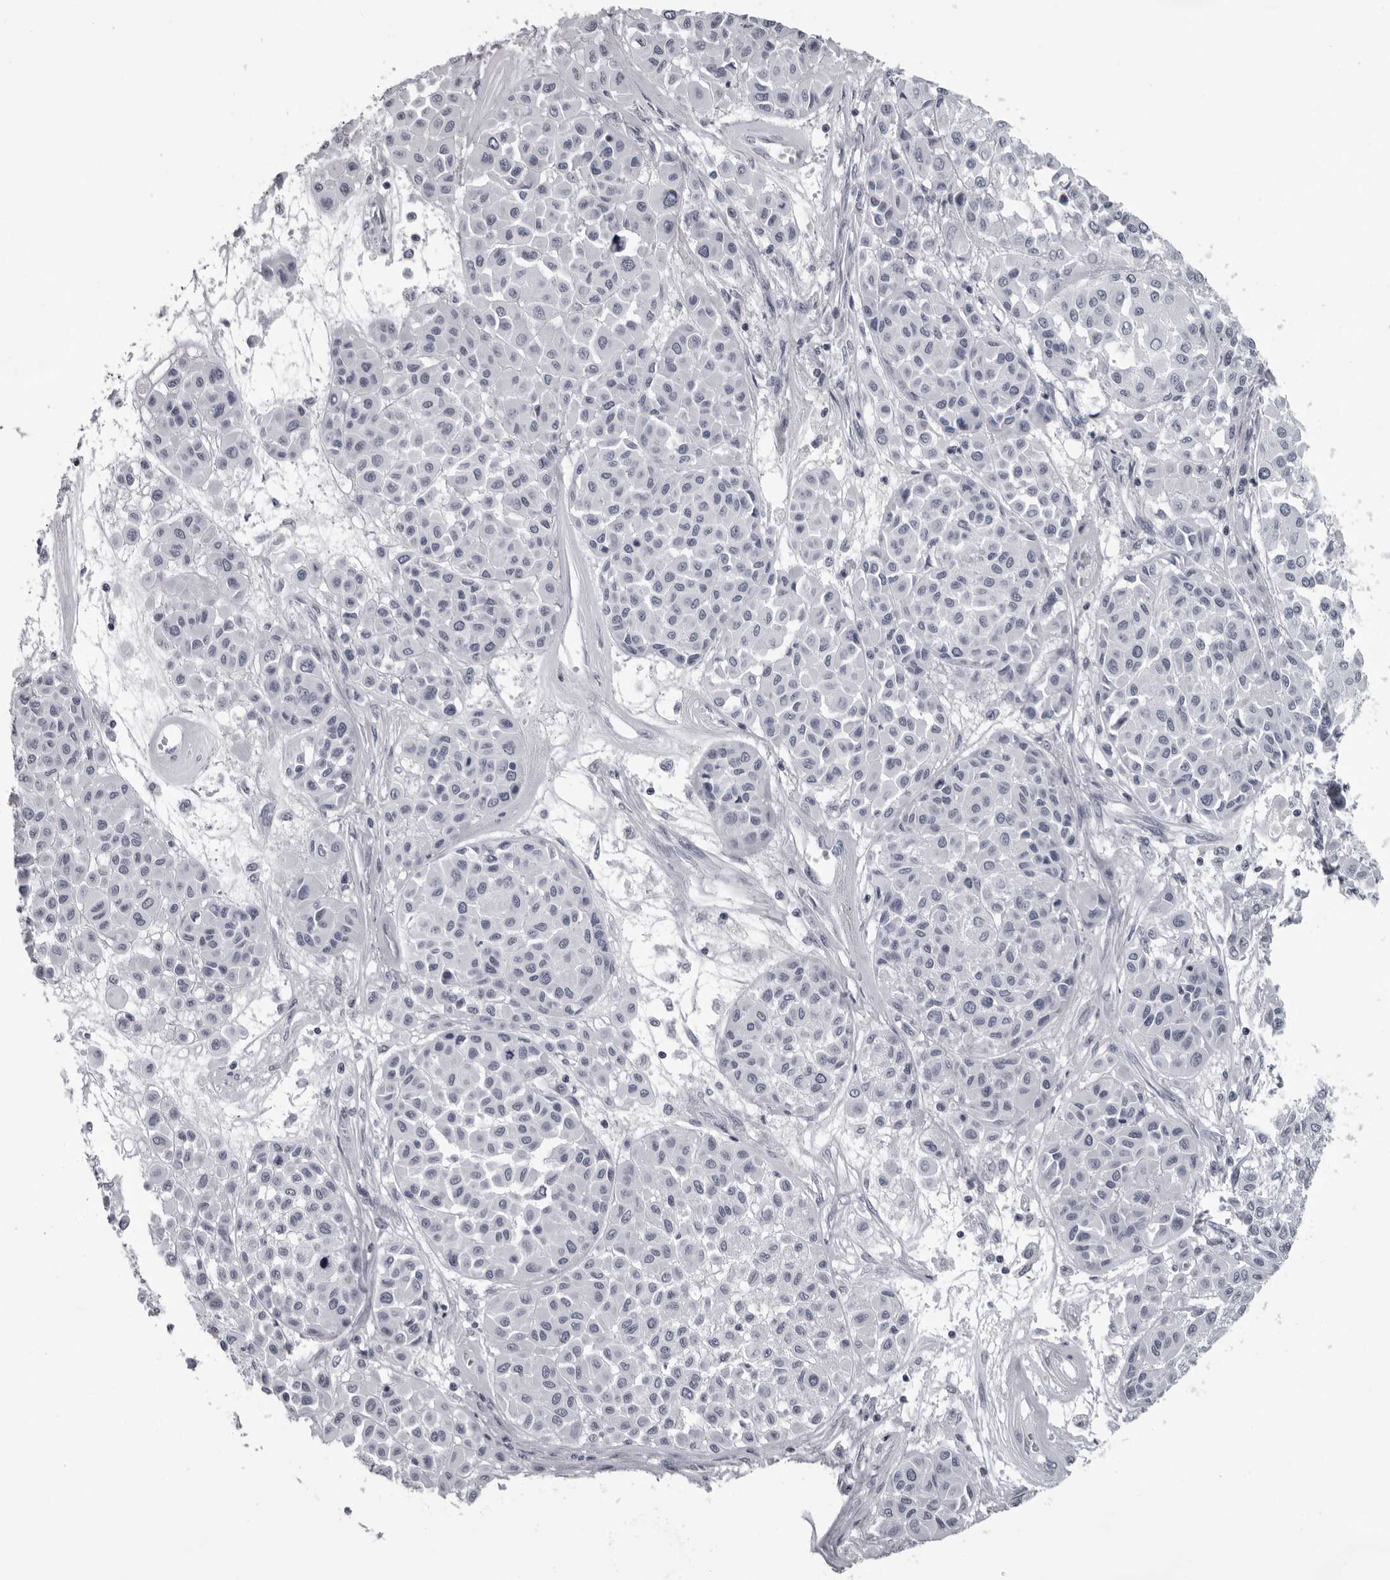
{"staining": {"intensity": "negative", "quantity": "none", "location": "none"}, "tissue": "melanoma", "cell_type": "Tumor cells", "image_type": "cancer", "snomed": [{"axis": "morphology", "description": "Malignant melanoma, Metastatic site"}, {"axis": "topography", "description": "Soft tissue"}], "caption": "This micrograph is of malignant melanoma (metastatic site) stained with immunohistochemistry (IHC) to label a protein in brown with the nuclei are counter-stained blue. There is no positivity in tumor cells.", "gene": "LZIC", "patient": {"sex": "male", "age": 41}}